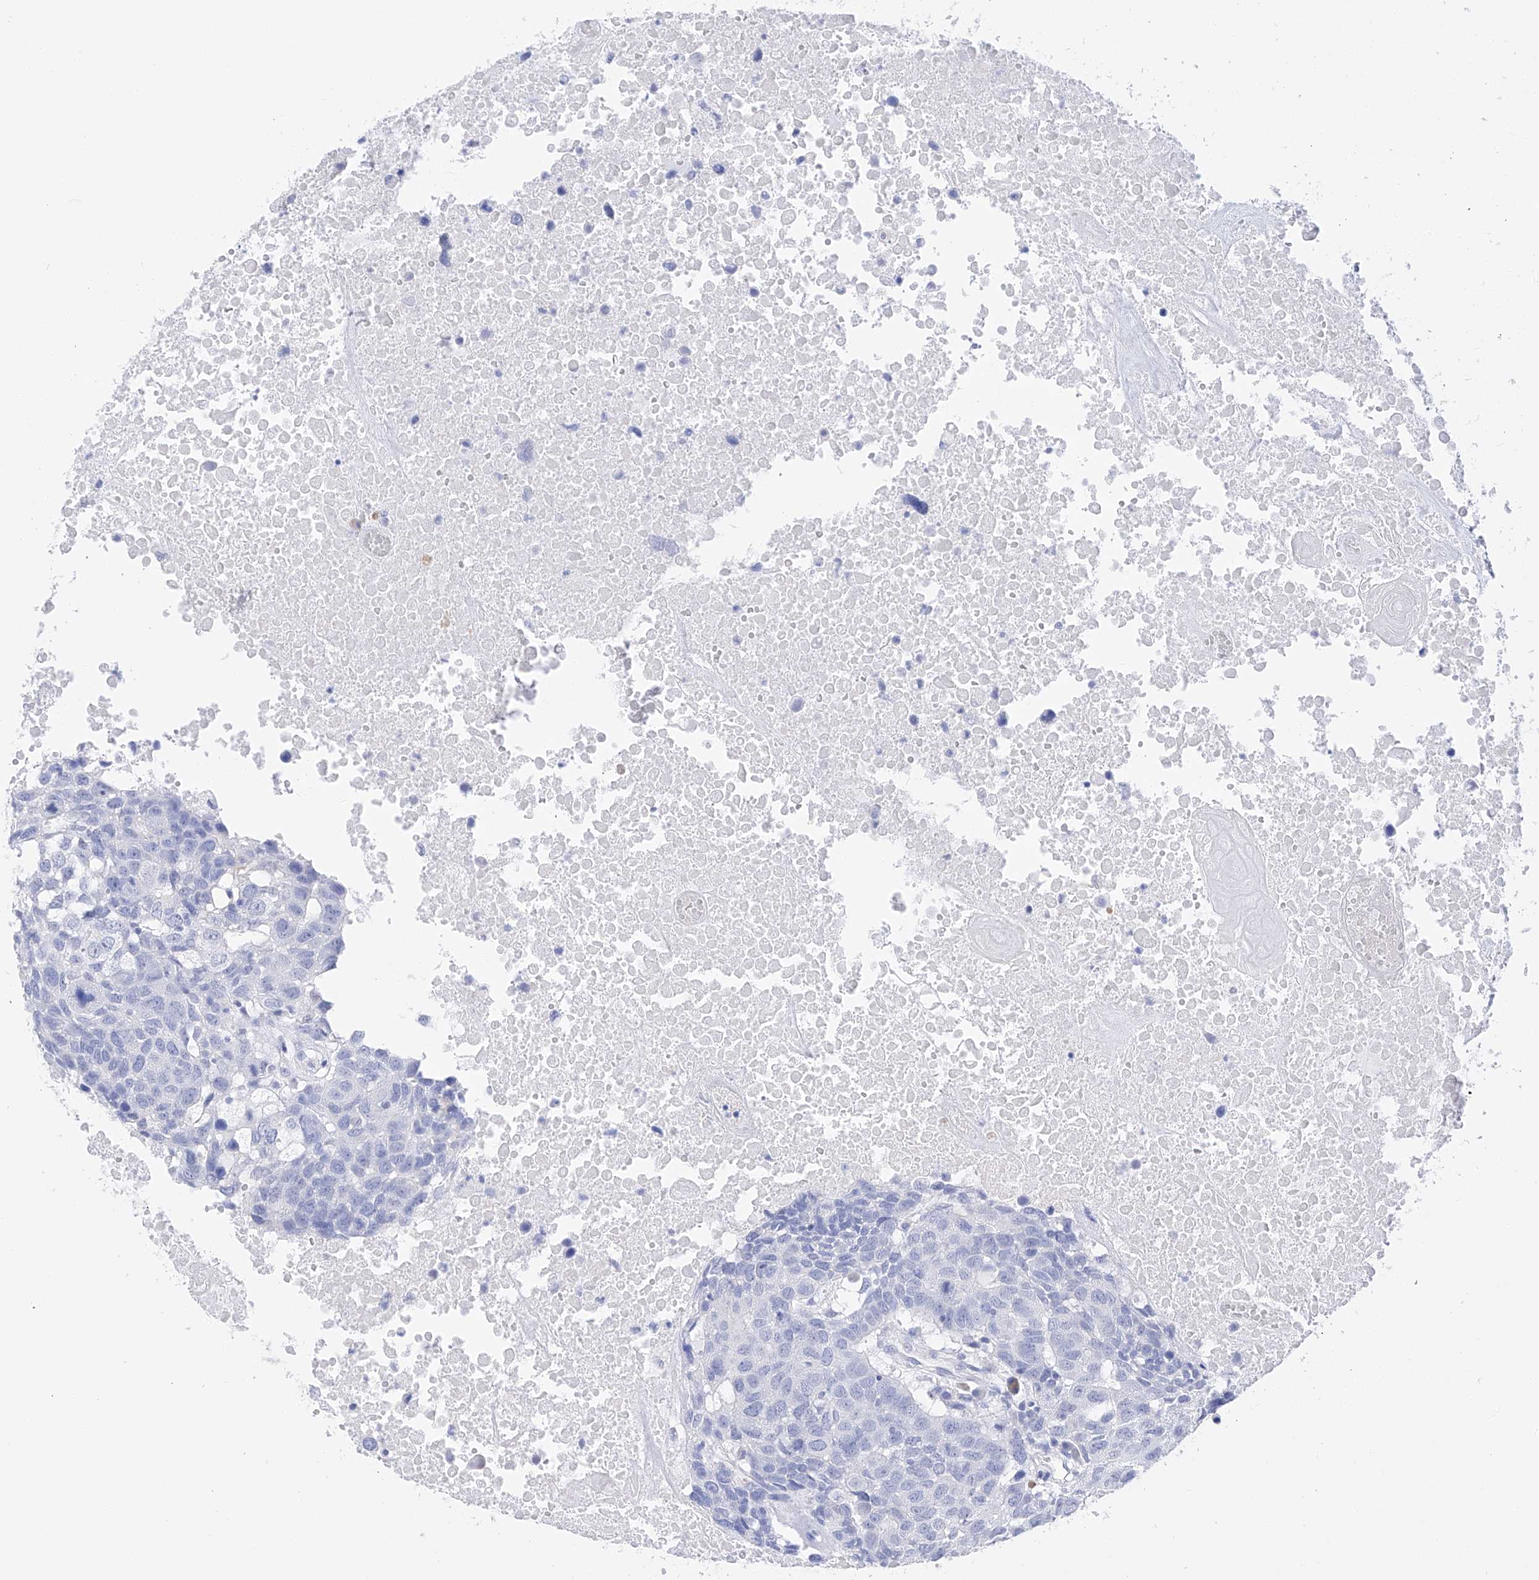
{"staining": {"intensity": "negative", "quantity": "none", "location": "none"}, "tissue": "head and neck cancer", "cell_type": "Tumor cells", "image_type": "cancer", "snomed": [{"axis": "morphology", "description": "Squamous cell carcinoma, NOS"}, {"axis": "topography", "description": "Head-Neck"}], "caption": "An IHC histopathology image of squamous cell carcinoma (head and neck) is shown. There is no staining in tumor cells of squamous cell carcinoma (head and neck). (DAB immunohistochemistry visualized using brightfield microscopy, high magnification).", "gene": "FLG", "patient": {"sex": "male", "age": 66}}